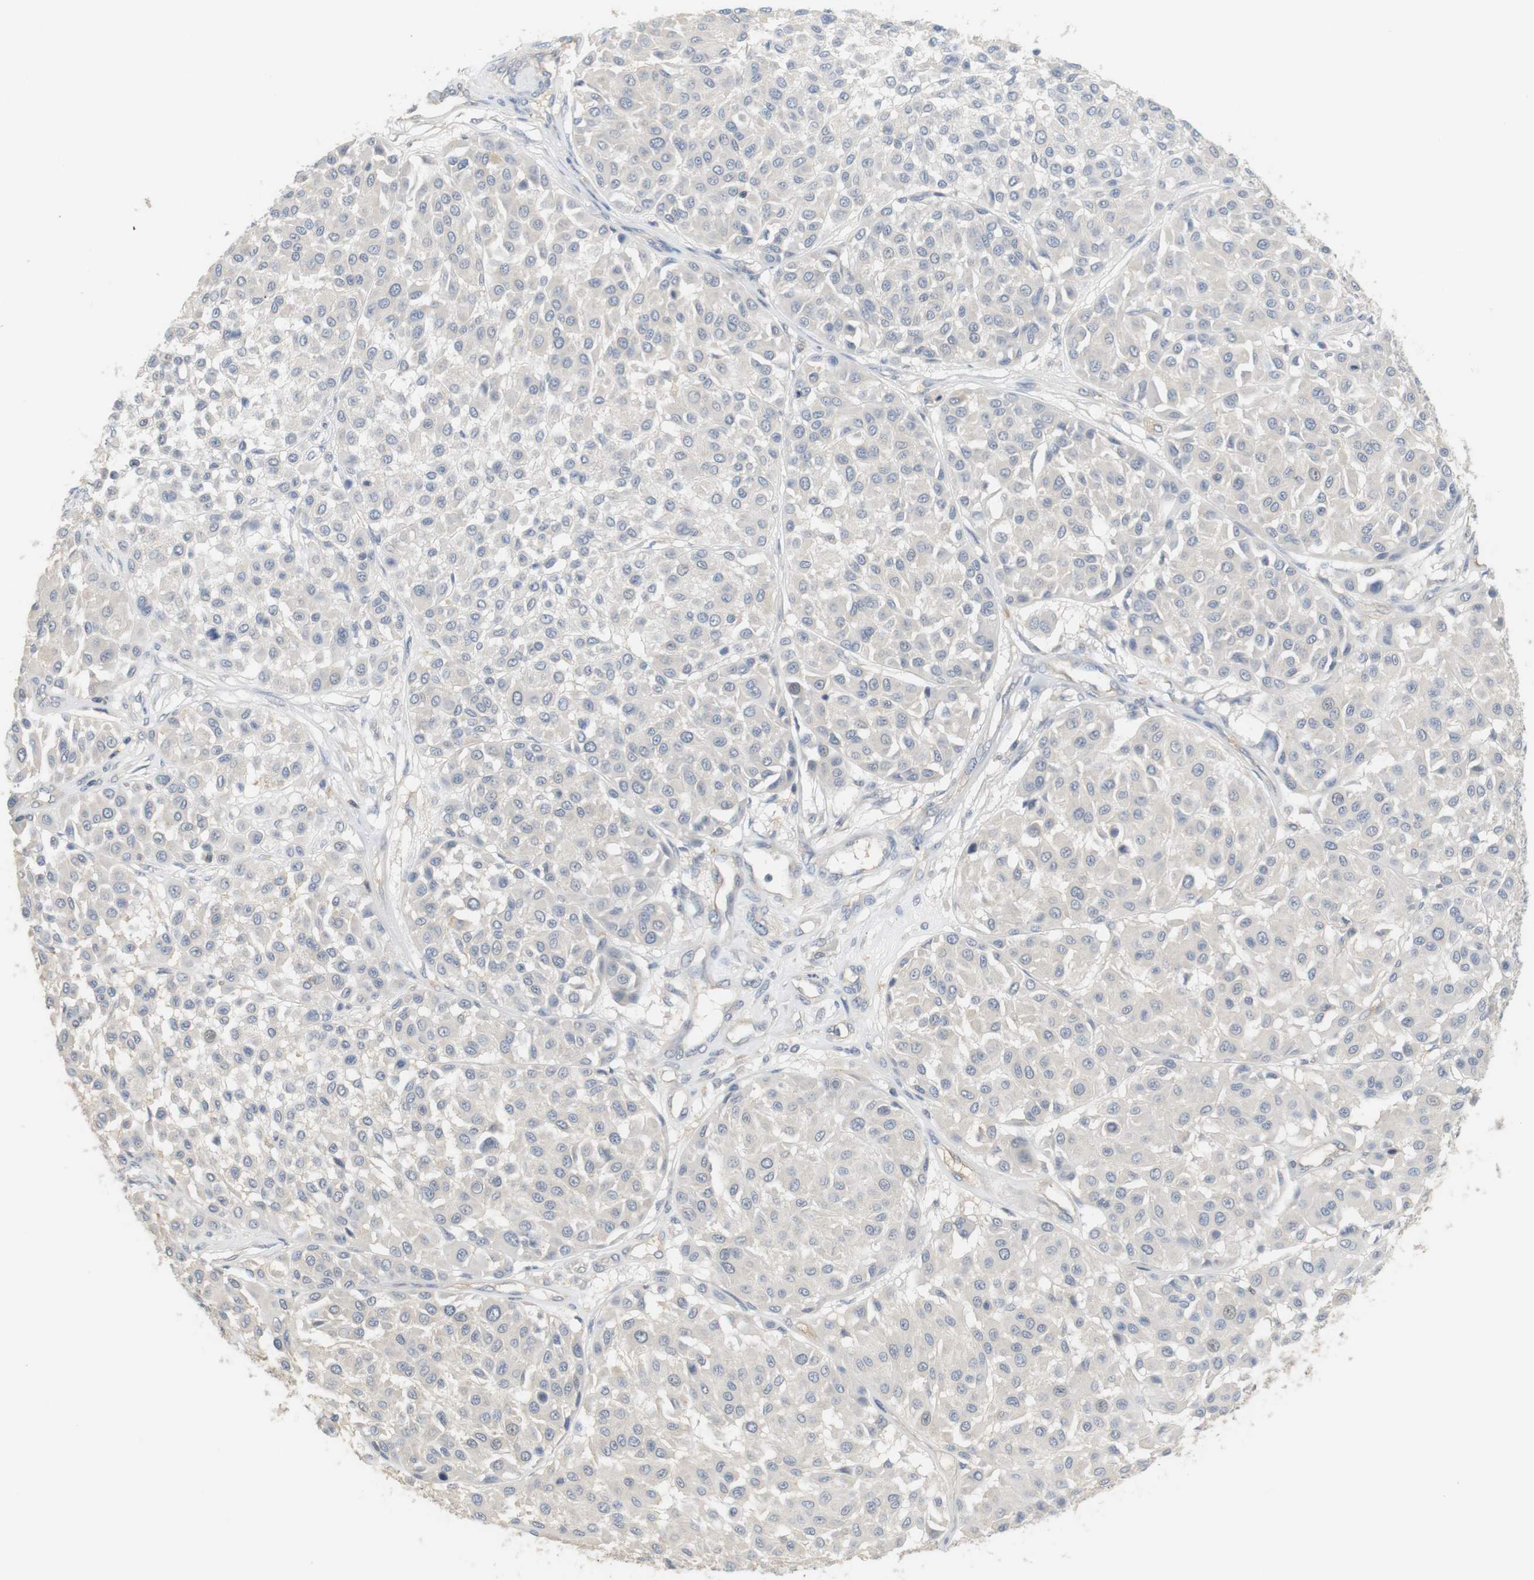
{"staining": {"intensity": "negative", "quantity": "none", "location": "none"}, "tissue": "melanoma", "cell_type": "Tumor cells", "image_type": "cancer", "snomed": [{"axis": "morphology", "description": "Malignant melanoma, Metastatic site"}, {"axis": "topography", "description": "Soft tissue"}], "caption": "Human melanoma stained for a protein using immunohistochemistry shows no expression in tumor cells.", "gene": "OSR1", "patient": {"sex": "male", "age": 41}}